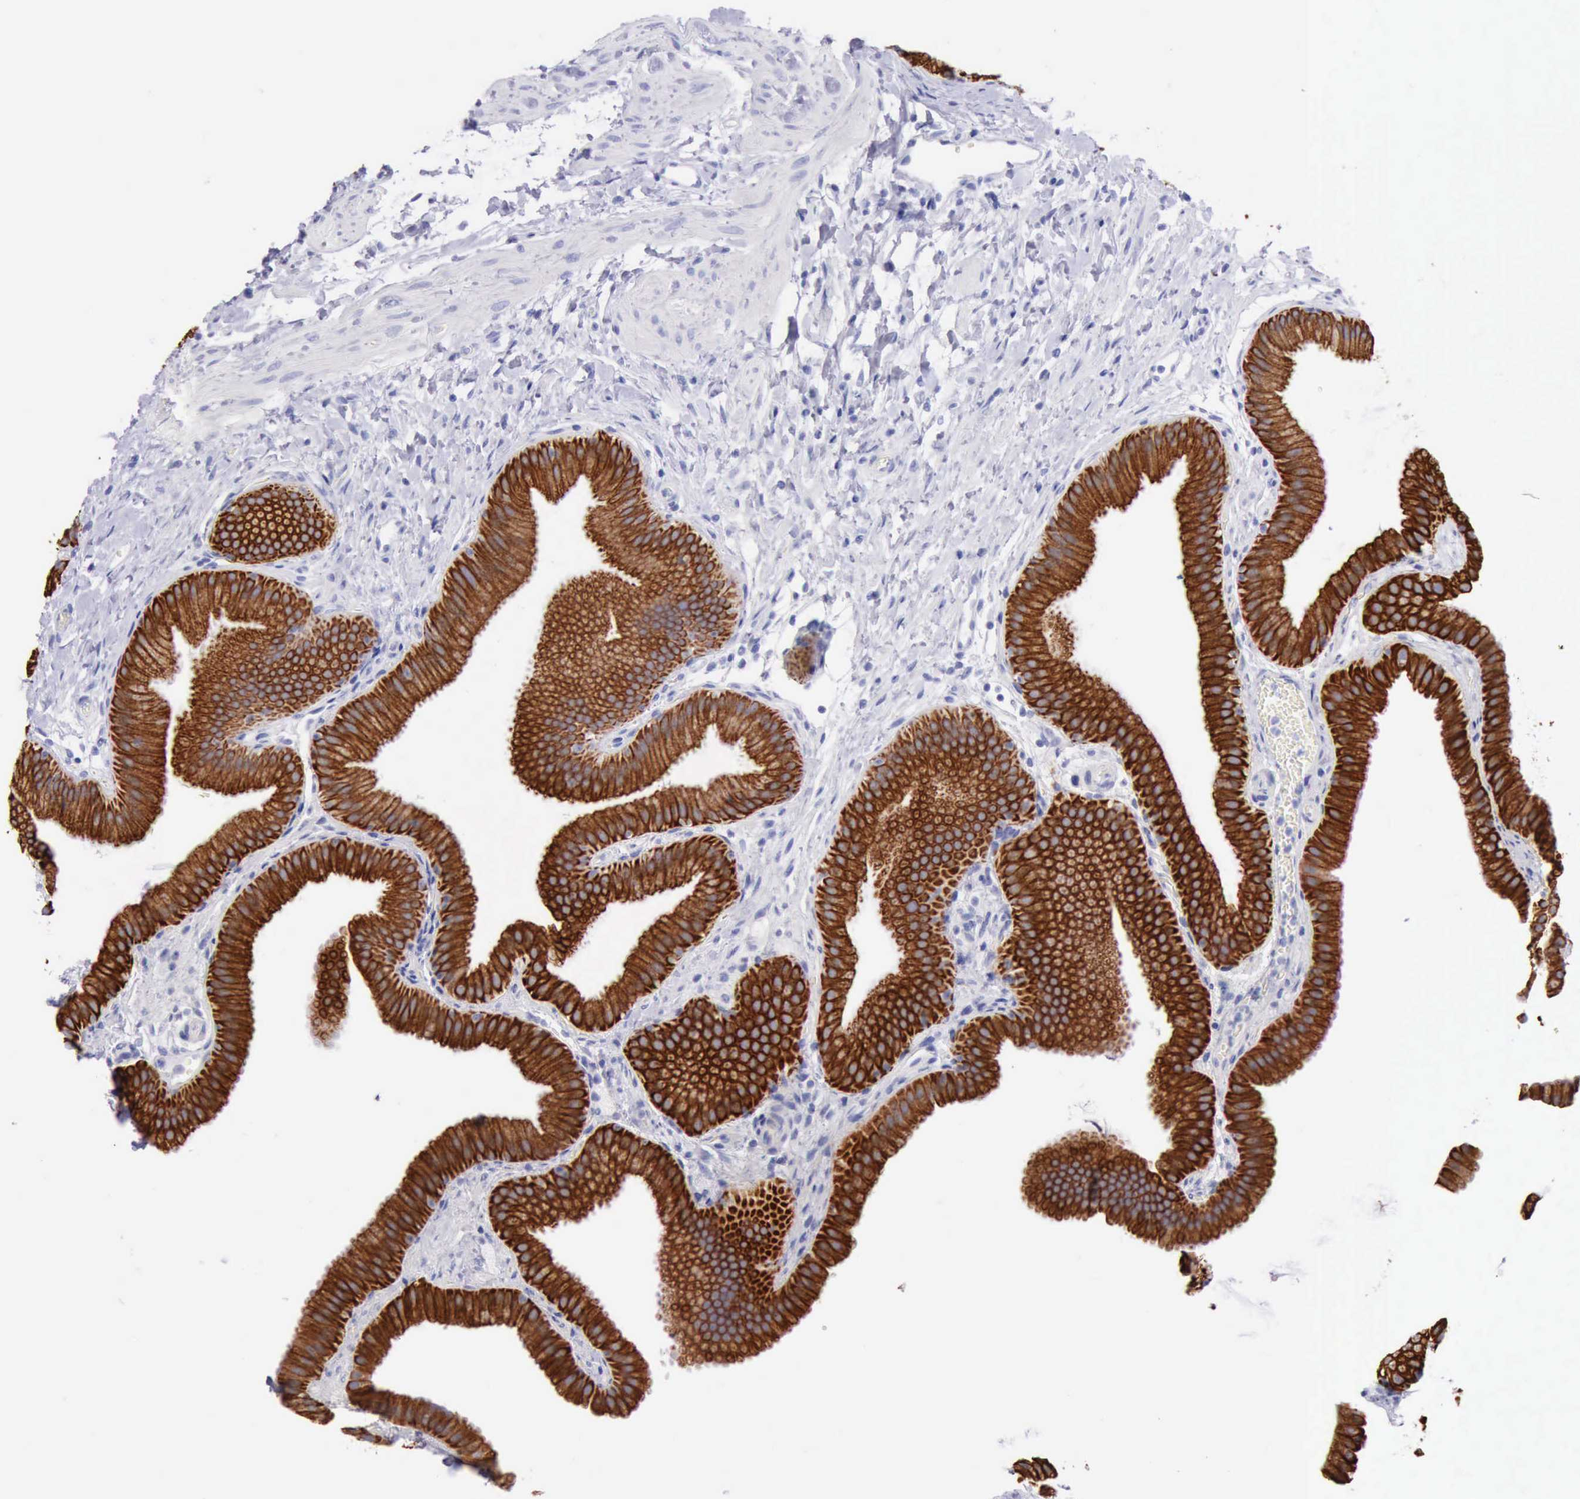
{"staining": {"intensity": "strong", "quantity": ">75%", "location": "cytoplasmic/membranous"}, "tissue": "gallbladder", "cell_type": "Glandular cells", "image_type": "normal", "snomed": [{"axis": "morphology", "description": "Normal tissue, NOS"}, {"axis": "topography", "description": "Gallbladder"}], "caption": "Glandular cells demonstrate high levels of strong cytoplasmic/membranous positivity in about >75% of cells in normal gallbladder.", "gene": "KRT8", "patient": {"sex": "female", "age": 63}}